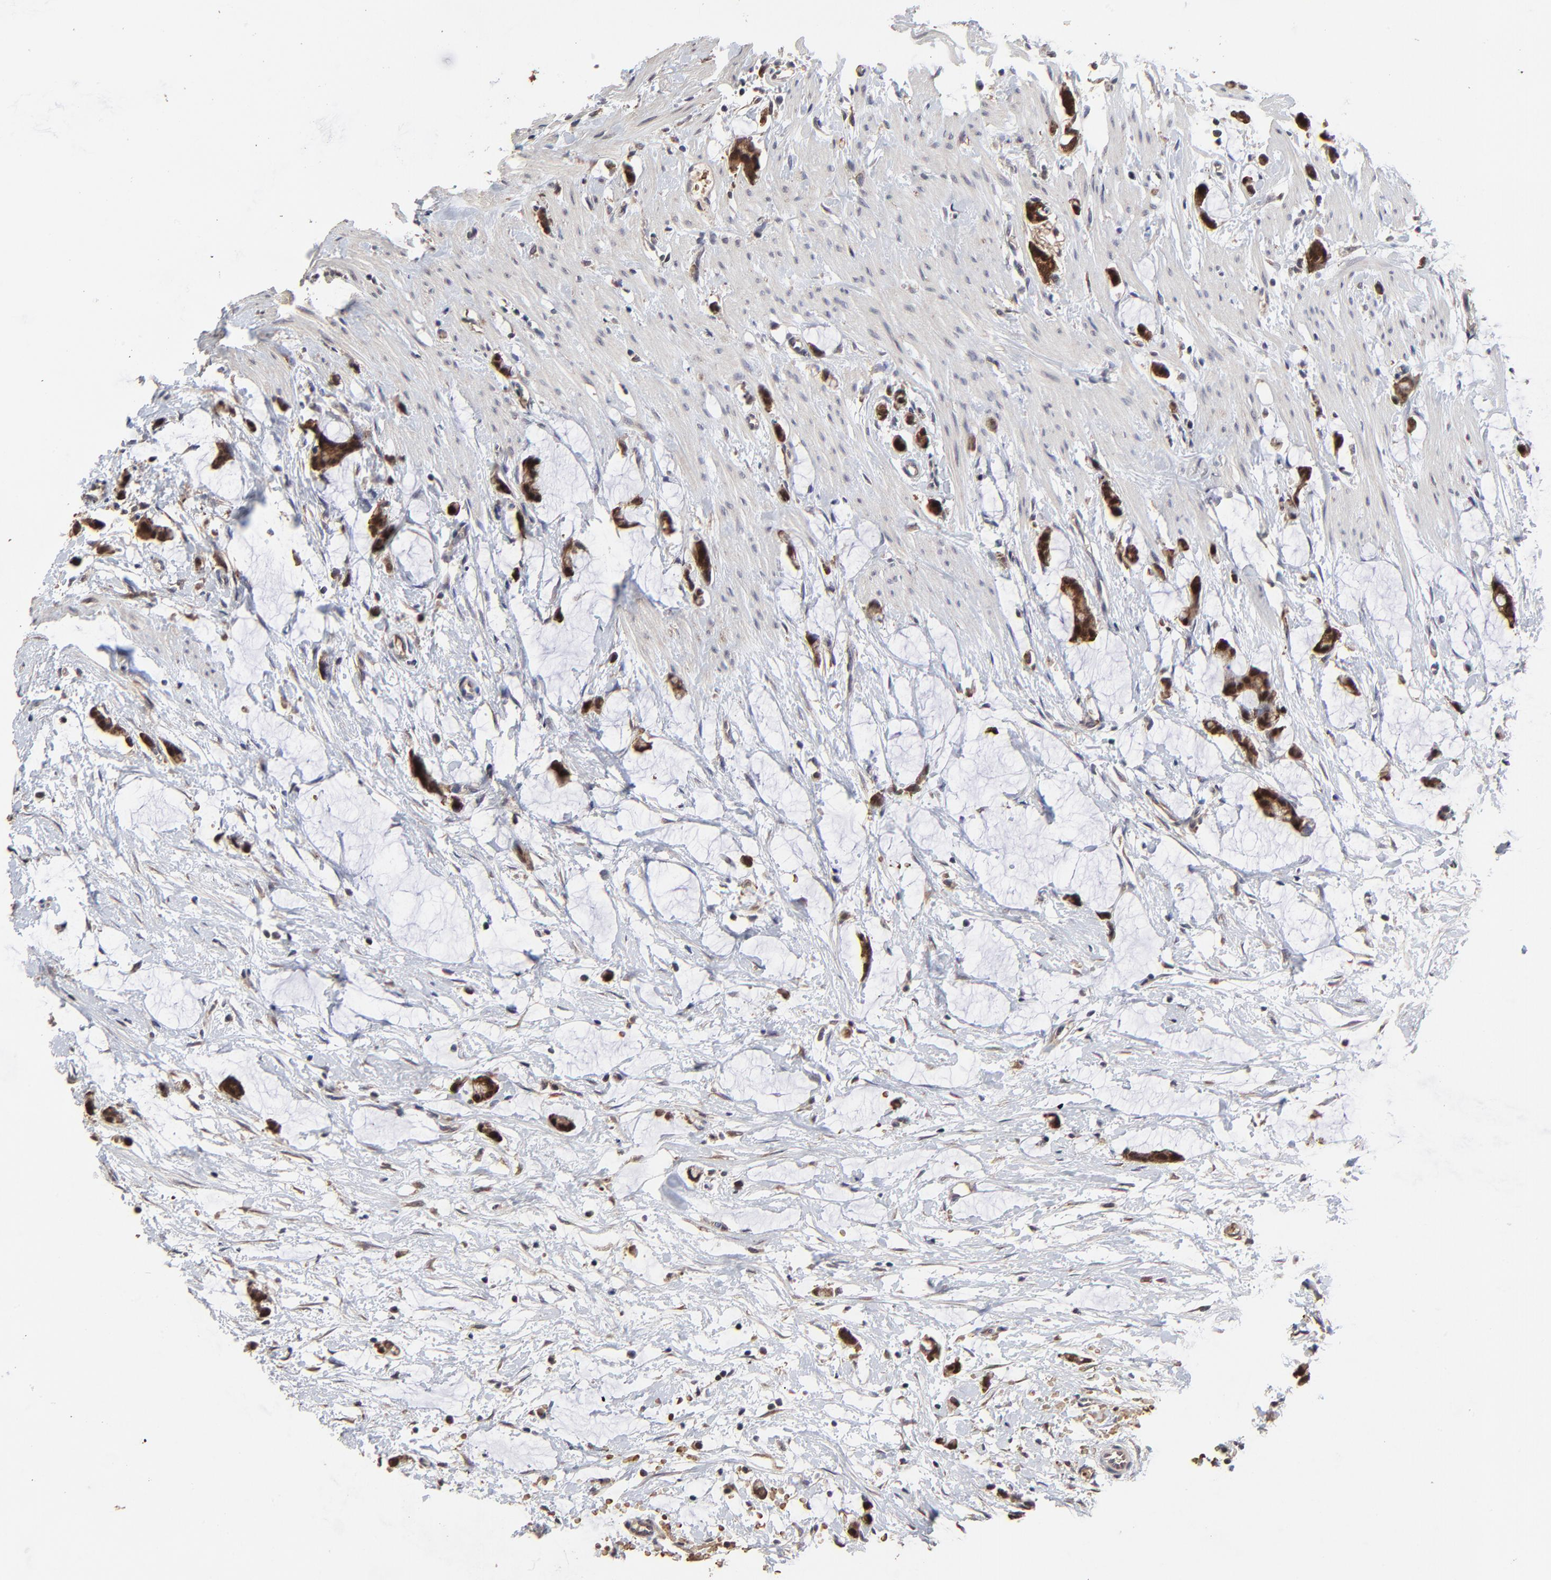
{"staining": {"intensity": "strong", "quantity": ">75%", "location": "cytoplasmic/membranous,nuclear"}, "tissue": "colorectal cancer", "cell_type": "Tumor cells", "image_type": "cancer", "snomed": [{"axis": "morphology", "description": "Adenocarcinoma, NOS"}, {"axis": "topography", "description": "Colon"}], "caption": "Adenocarcinoma (colorectal) stained with IHC exhibits strong cytoplasmic/membranous and nuclear staining in approximately >75% of tumor cells.", "gene": "FRMD8", "patient": {"sex": "male", "age": 14}}